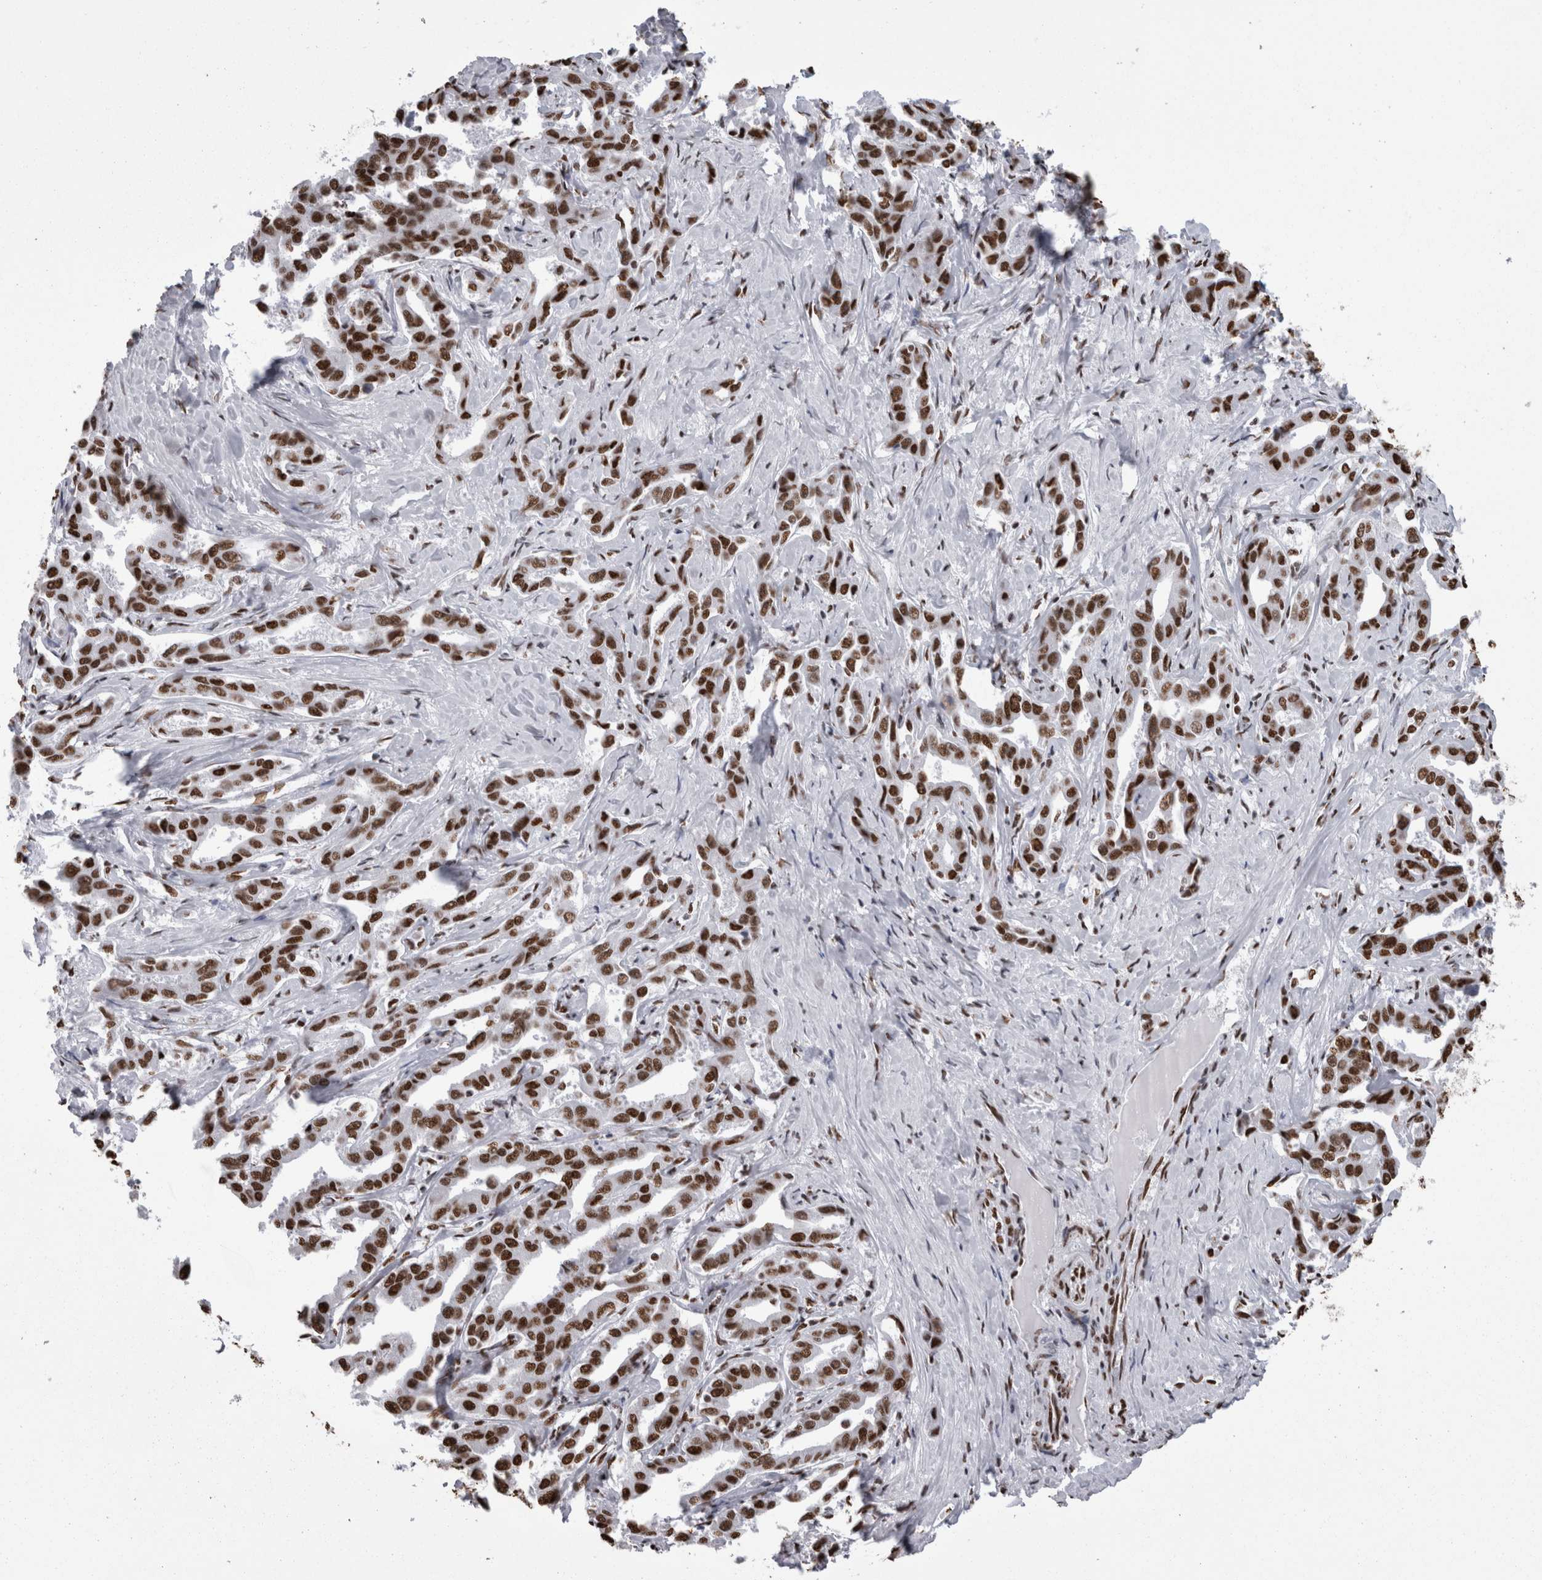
{"staining": {"intensity": "strong", "quantity": ">75%", "location": "nuclear"}, "tissue": "liver cancer", "cell_type": "Tumor cells", "image_type": "cancer", "snomed": [{"axis": "morphology", "description": "Cholangiocarcinoma"}, {"axis": "topography", "description": "Liver"}], "caption": "Brown immunohistochemical staining in human liver cancer (cholangiocarcinoma) exhibits strong nuclear expression in approximately >75% of tumor cells.", "gene": "HNRNPM", "patient": {"sex": "male", "age": 59}}